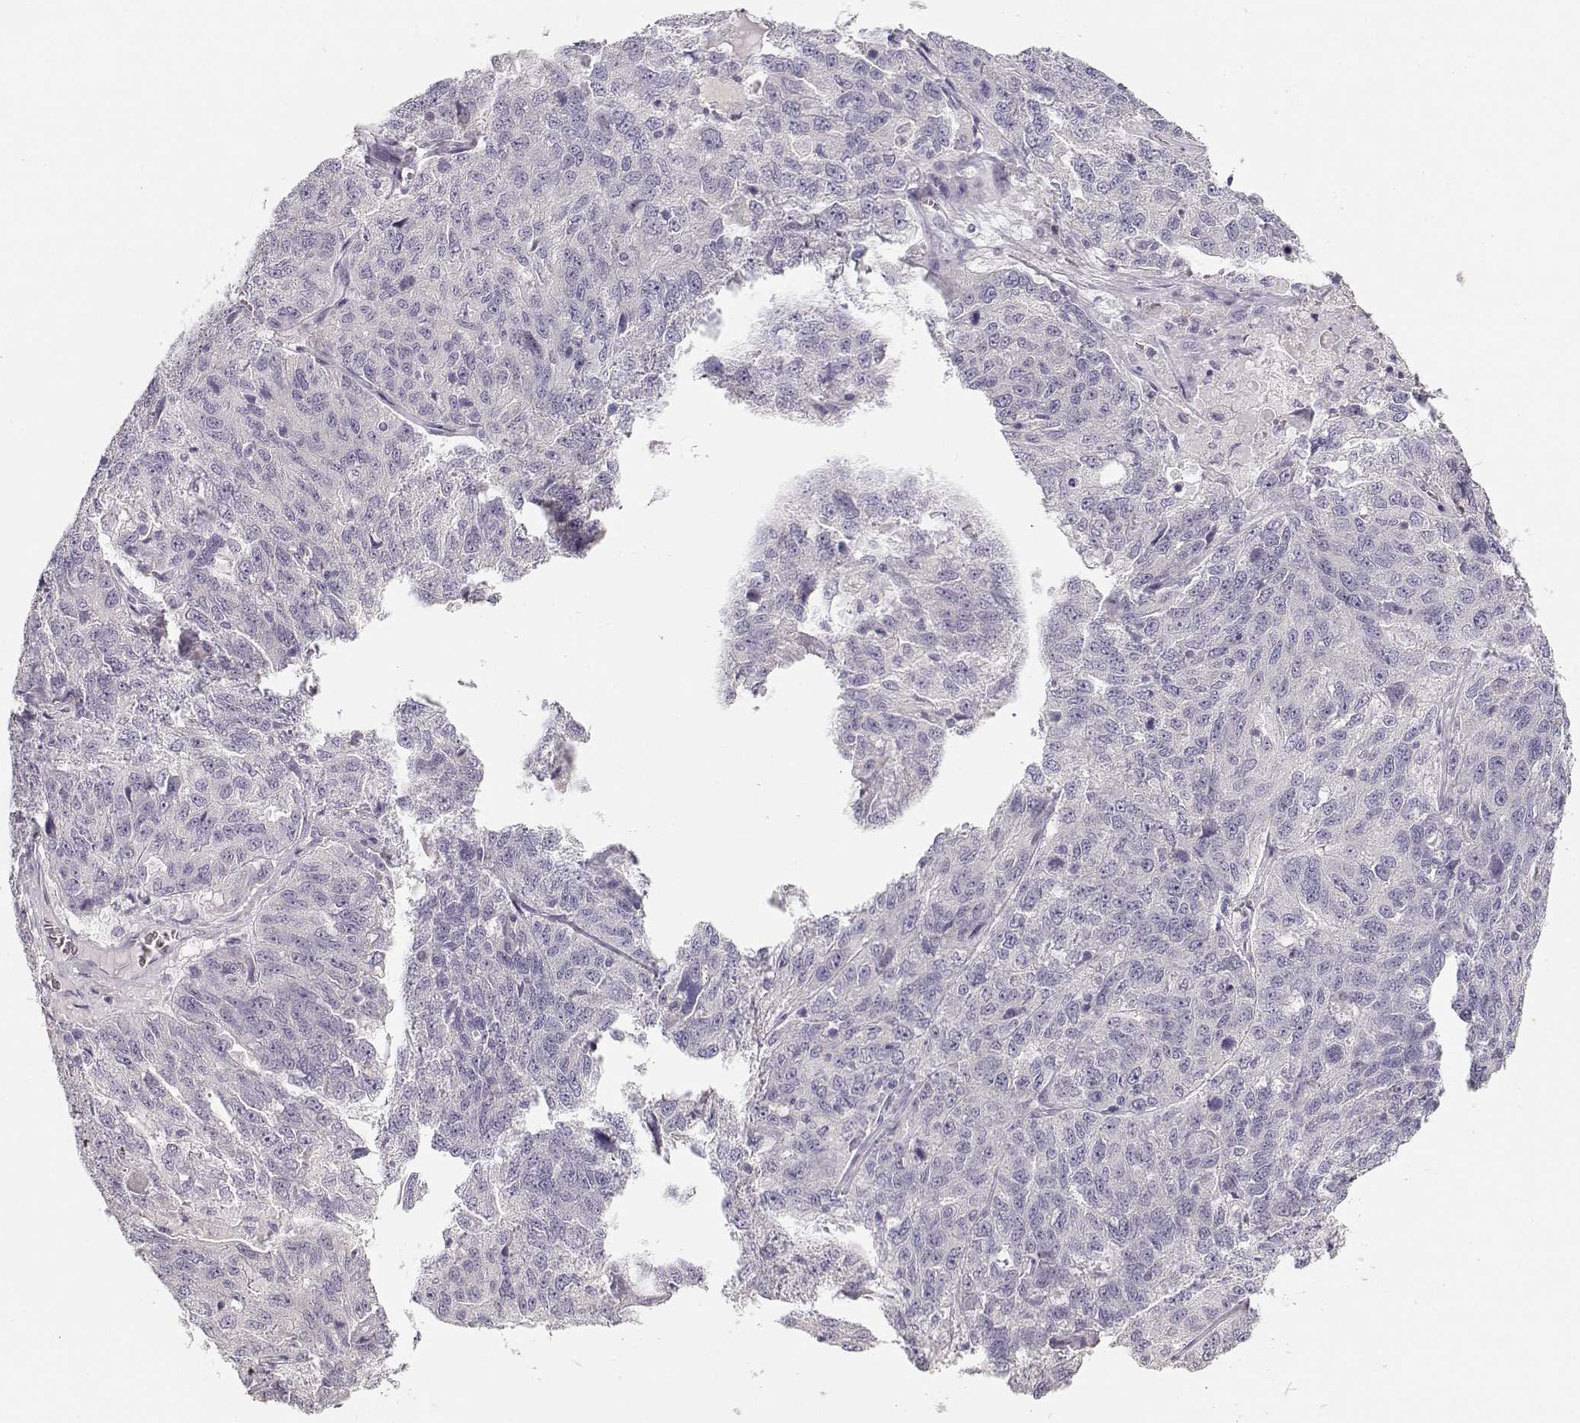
{"staining": {"intensity": "negative", "quantity": "none", "location": "none"}, "tissue": "ovarian cancer", "cell_type": "Tumor cells", "image_type": "cancer", "snomed": [{"axis": "morphology", "description": "Cystadenocarcinoma, serous, NOS"}, {"axis": "topography", "description": "Ovary"}], "caption": "Immunohistochemistry (IHC) micrograph of neoplastic tissue: human serous cystadenocarcinoma (ovarian) stained with DAB (3,3'-diaminobenzidine) reveals no significant protein staining in tumor cells. (DAB immunohistochemistry visualized using brightfield microscopy, high magnification).", "gene": "TTC26", "patient": {"sex": "female", "age": 71}}